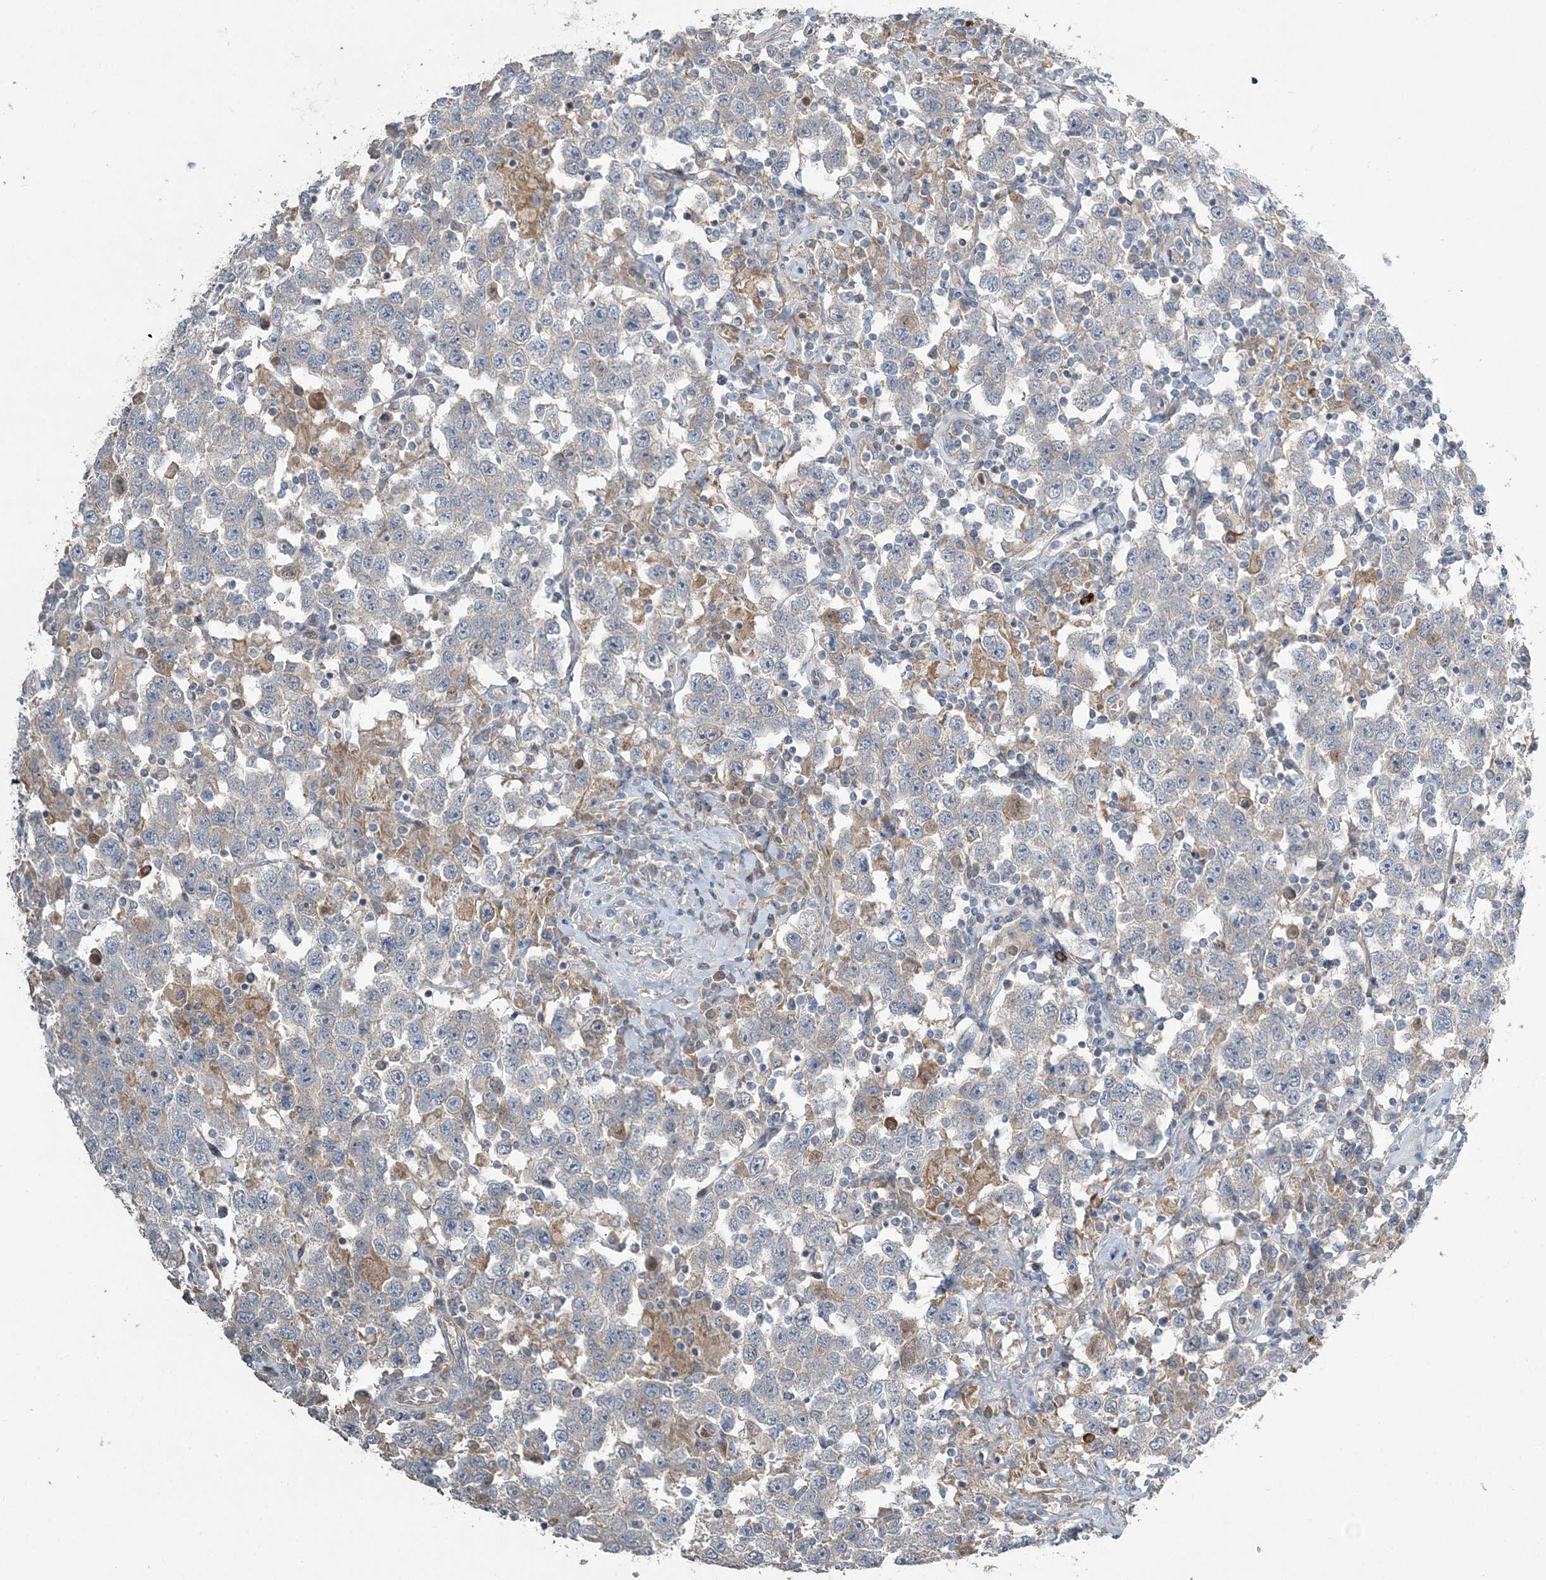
{"staining": {"intensity": "negative", "quantity": "none", "location": "none"}, "tissue": "testis cancer", "cell_type": "Tumor cells", "image_type": "cancer", "snomed": [{"axis": "morphology", "description": "Seminoma, NOS"}, {"axis": "topography", "description": "Testis"}], "caption": "Immunohistochemistry (IHC) photomicrograph of human testis cancer stained for a protein (brown), which exhibits no staining in tumor cells.", "gene": "SLC4A10", "patient": {"sex": "male", "age": 41}}